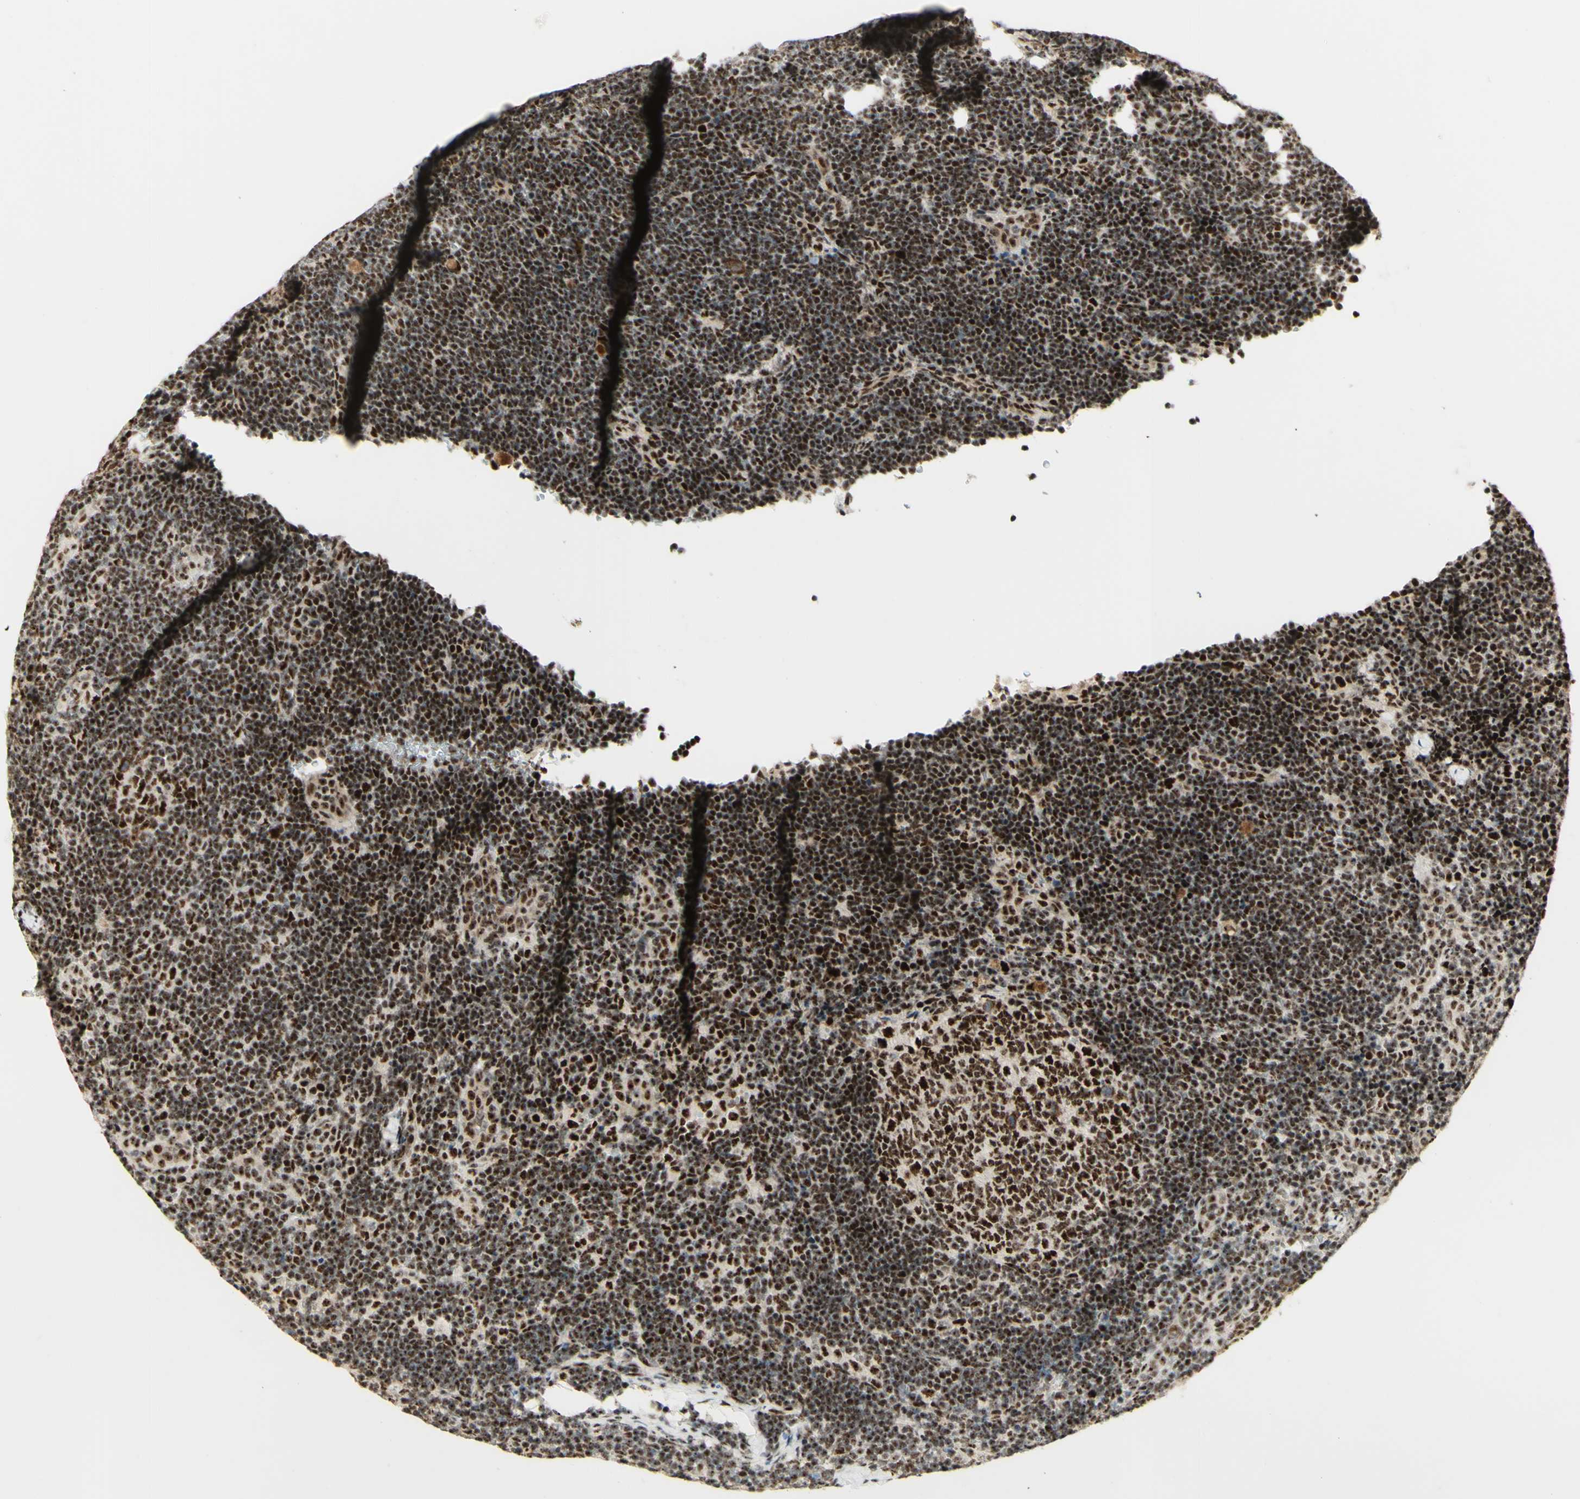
{"staining": {"intensity": "strong", "quantity": ">75%", "location": "nuclear"}, "tissue": "lymph node", "cell_type": "Germinal center cells", "image_type": "normal", "snomed": [{"axis": "morphology", "description": "Normal tissue, NOS"}, {"axis": "topography", "description": "Lymph node"}], "caption": "About >75% of germinal center cells in benign human lymph node show strong nuclear protein staining as visualized by brown immunohistochemical staining.", "gene": "DHX9", "patient": {"sex": "female", "age": 14}}